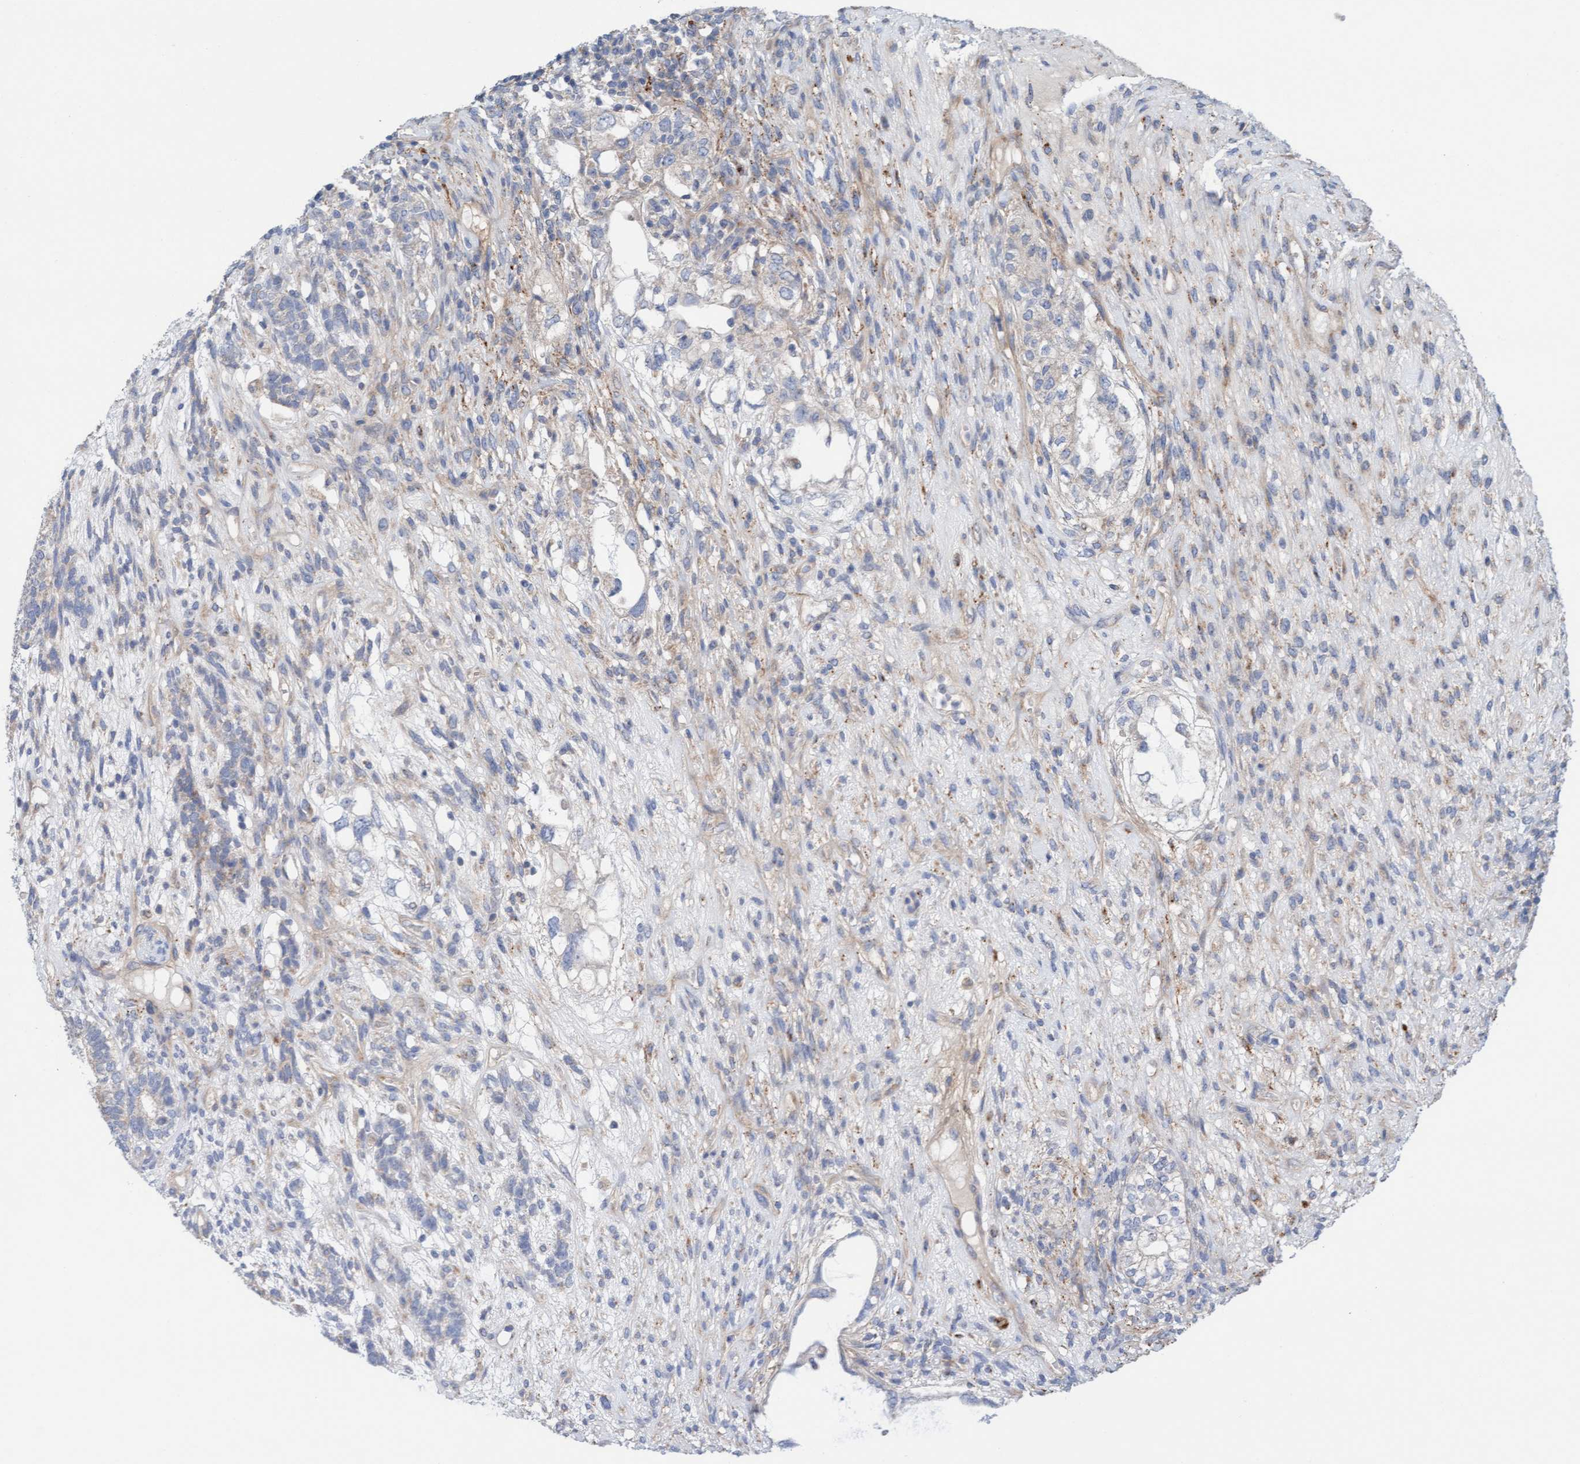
{"staining": {"intensity": "negative", "quantity": "none", "location": "none"}, "tissue": "testis cancer", "cell_type": "Tumor cells", "image_type": "cancer", "snomed": [{"axis": "morphology", "description": "Seminoma, NOS"}, {"axis": "topography", "description": "Testis"}], "caption": "This is an IHC image of testis seminoma. There is no expression in tumor cells.", "gene": "CDK5RAP3", "patient": {"sex": "male", "age": 28}}